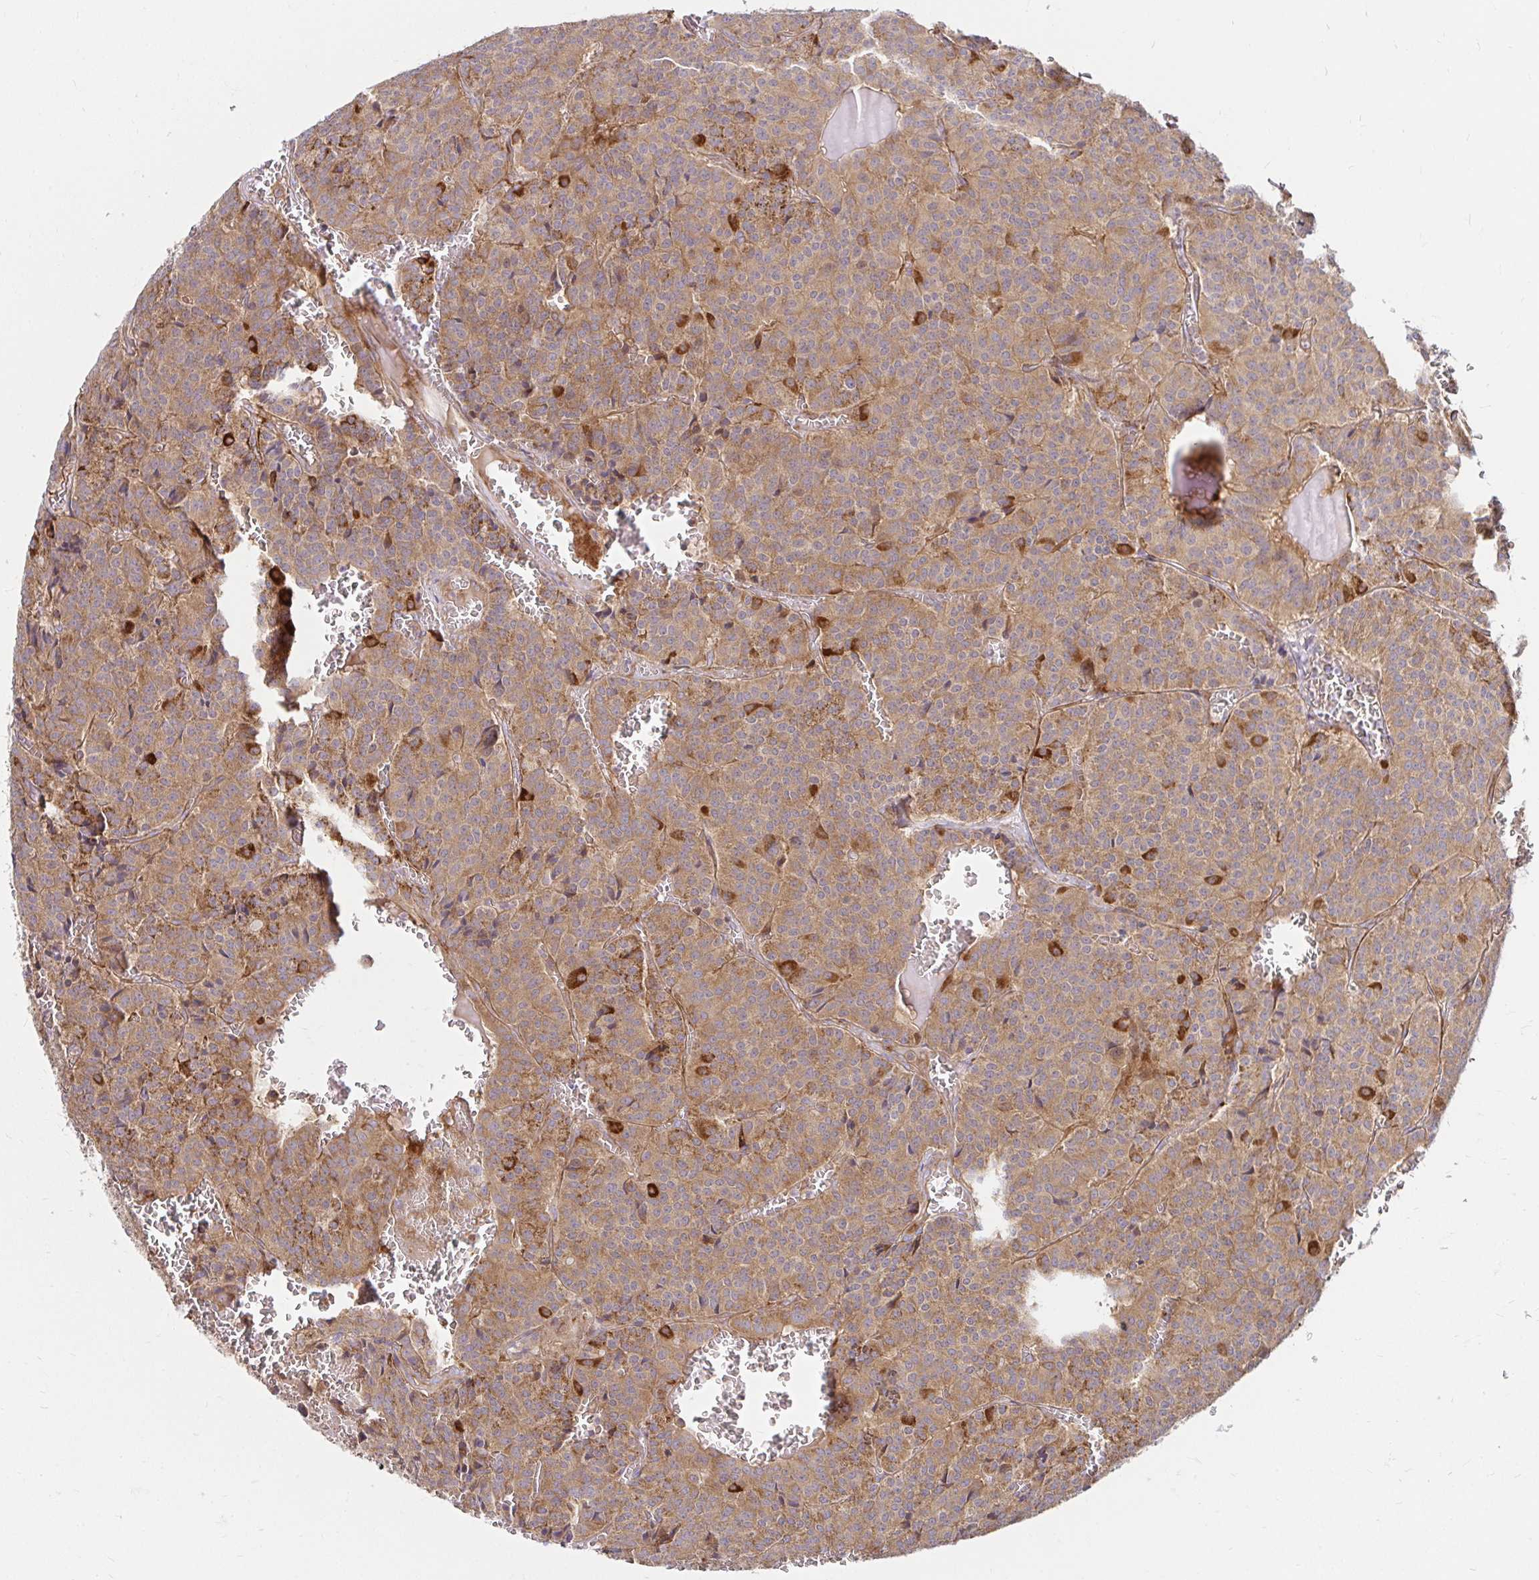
{"staining": {"intensity": "moderate", "quantity": ">75%", "location": "cytoplasmic/membranous"}, "tissue": "carcinoid", "cell_type": "Tumor cells", "image_type": "cancer", "snomed": [{"axis": "morphology", "description": "Carcinoid, malignant, NOS"}, {"axis": "topography", "description": "Lung"}], "caption": "IHC (DAB (3,3'-diaminobenzidine)) staining of carcinoid exhibits moderate cytoplasmic/membranous protein expression in about >75% of tumor cells.", "gene": "ITGA2", "patient": {"sex": "male", "age": 70}}